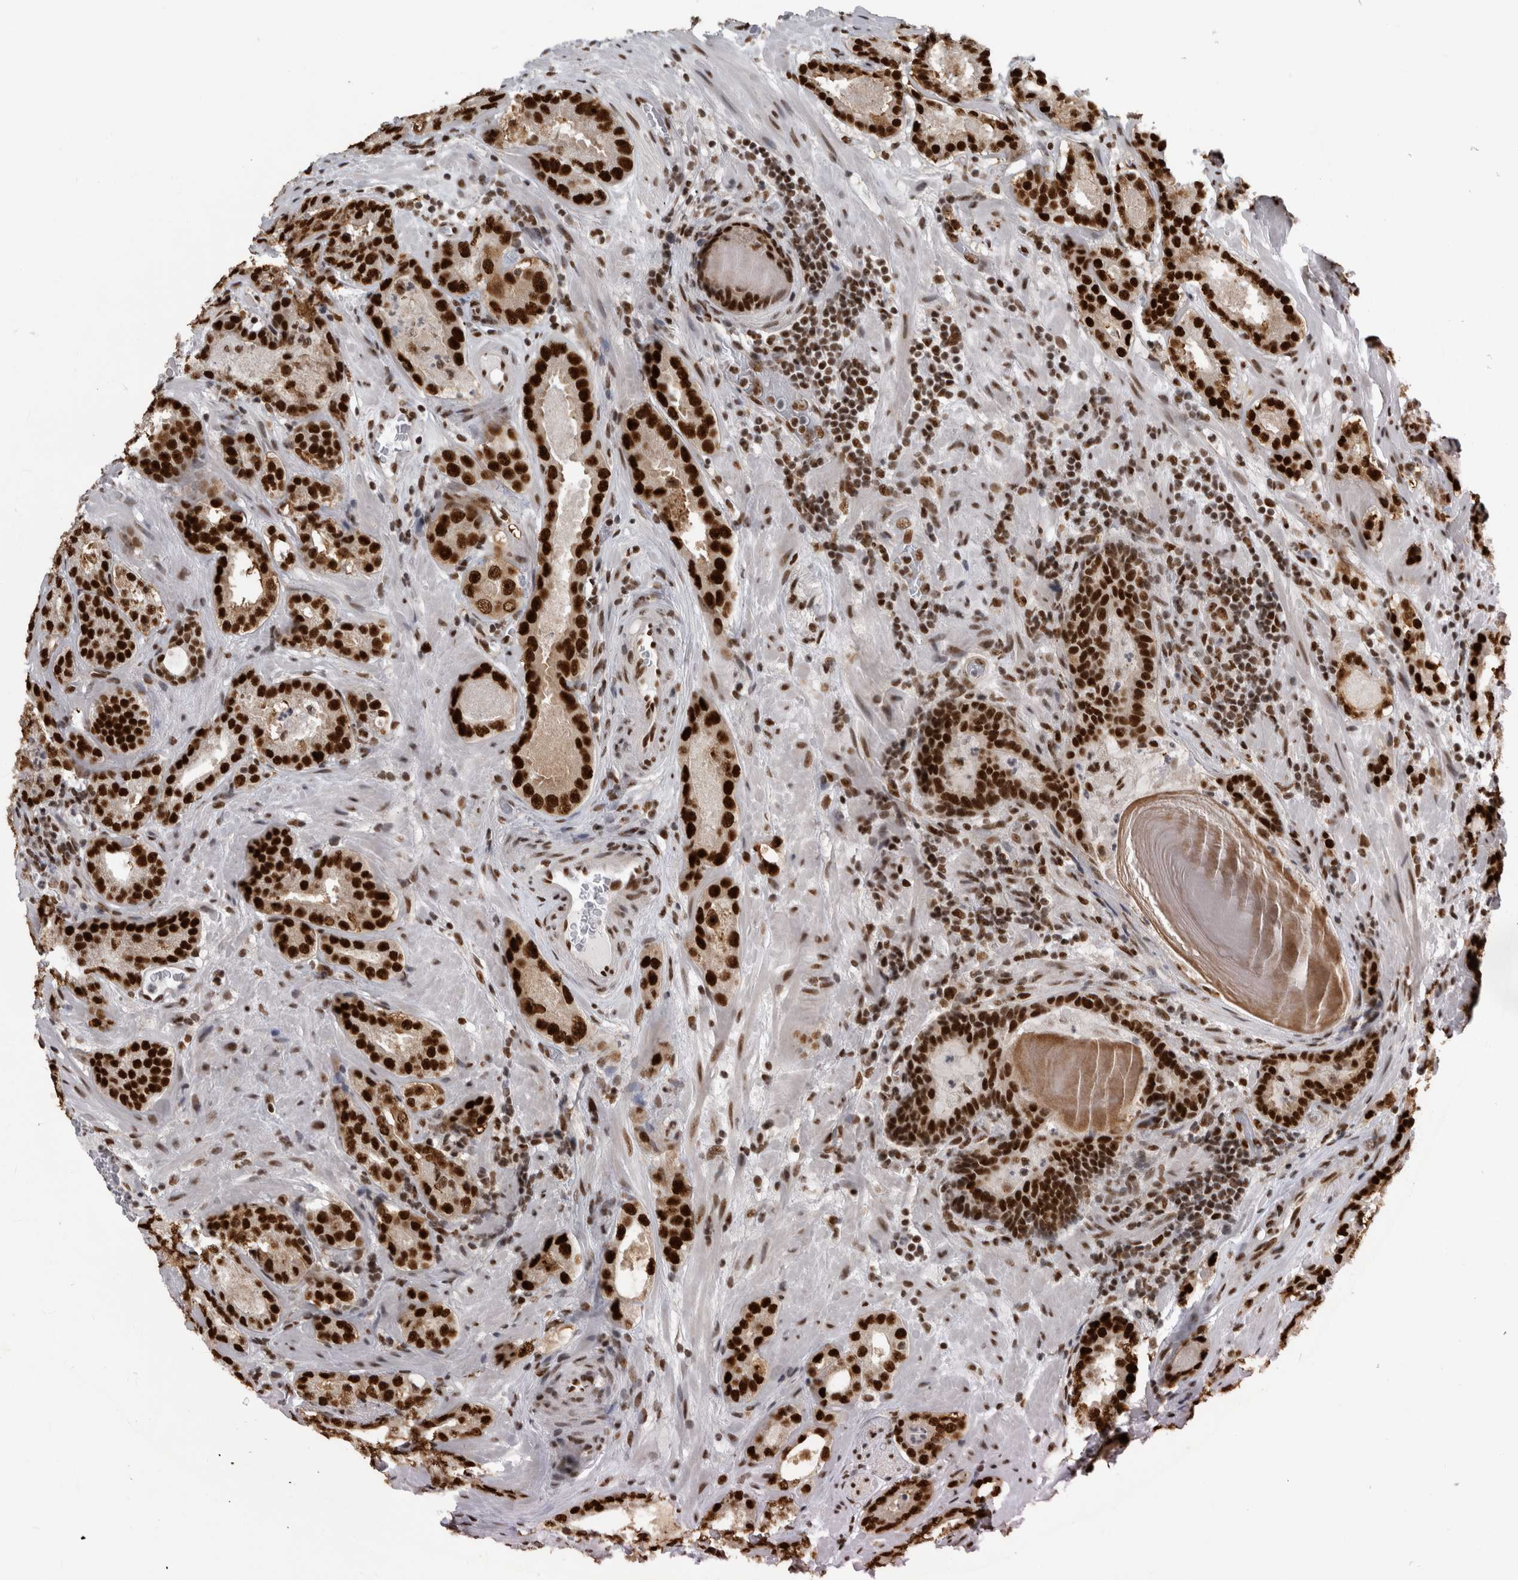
{"staining": {"intensity": "strong", "quantity": ">75%", "location": "nuclear"}, "tissue": "prostate cancer", "cell_type": "Tumor cells", "image_type": "cancer", "snomed": [{"axis": "morphology", "description": "Adenocarcinoma, Low grade"}, {"axis": "topography", "description": "Prostate"}], "caption": "A high-resolution micrograph shows IHC staining of prostate cancer, which reveals strong nuclear positivity in about >75% of tumor cells.", "gene": "ZSCAN2", "patient": {"sex": "male", "age": 69}}